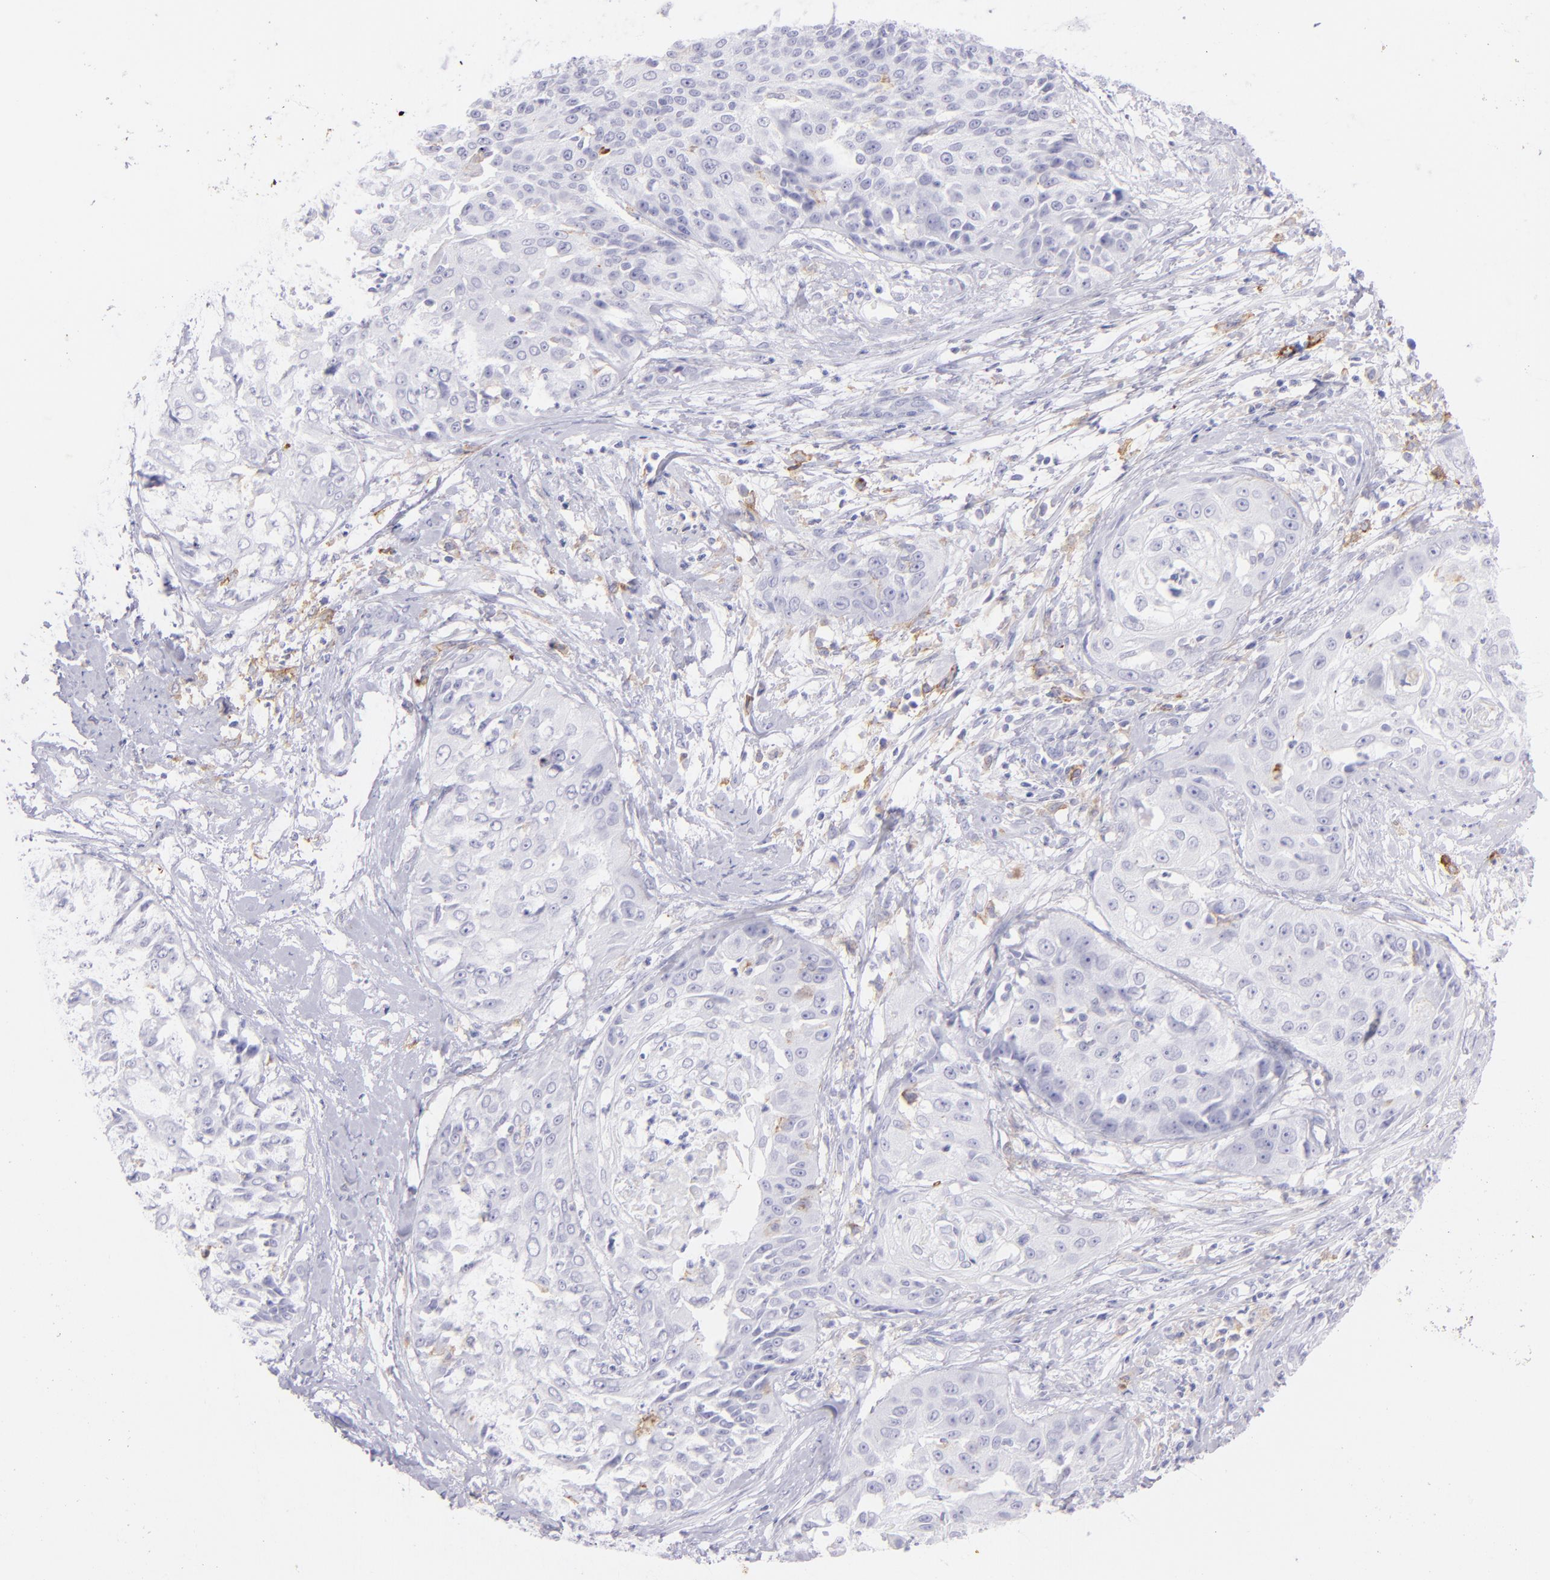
{"staining": {"intensity": "negative", "quantity": "none", "location": "none"}, "tissue": "cervical cancer", "cell_type": "Tumor cells", "image_type": "cancer", "snomed": [{"axis": "morphology", "description": "Squamous cell carcinoma, NOS"}, {"axis": "topography", "description": "Cervix"}], "caption": "Immunohistochemistry of human squamous cell carcinoma (cervical) reveals no staining in tumor cells.", "gene": "CD72", "patient": {"sex": "female", "age": 64}}